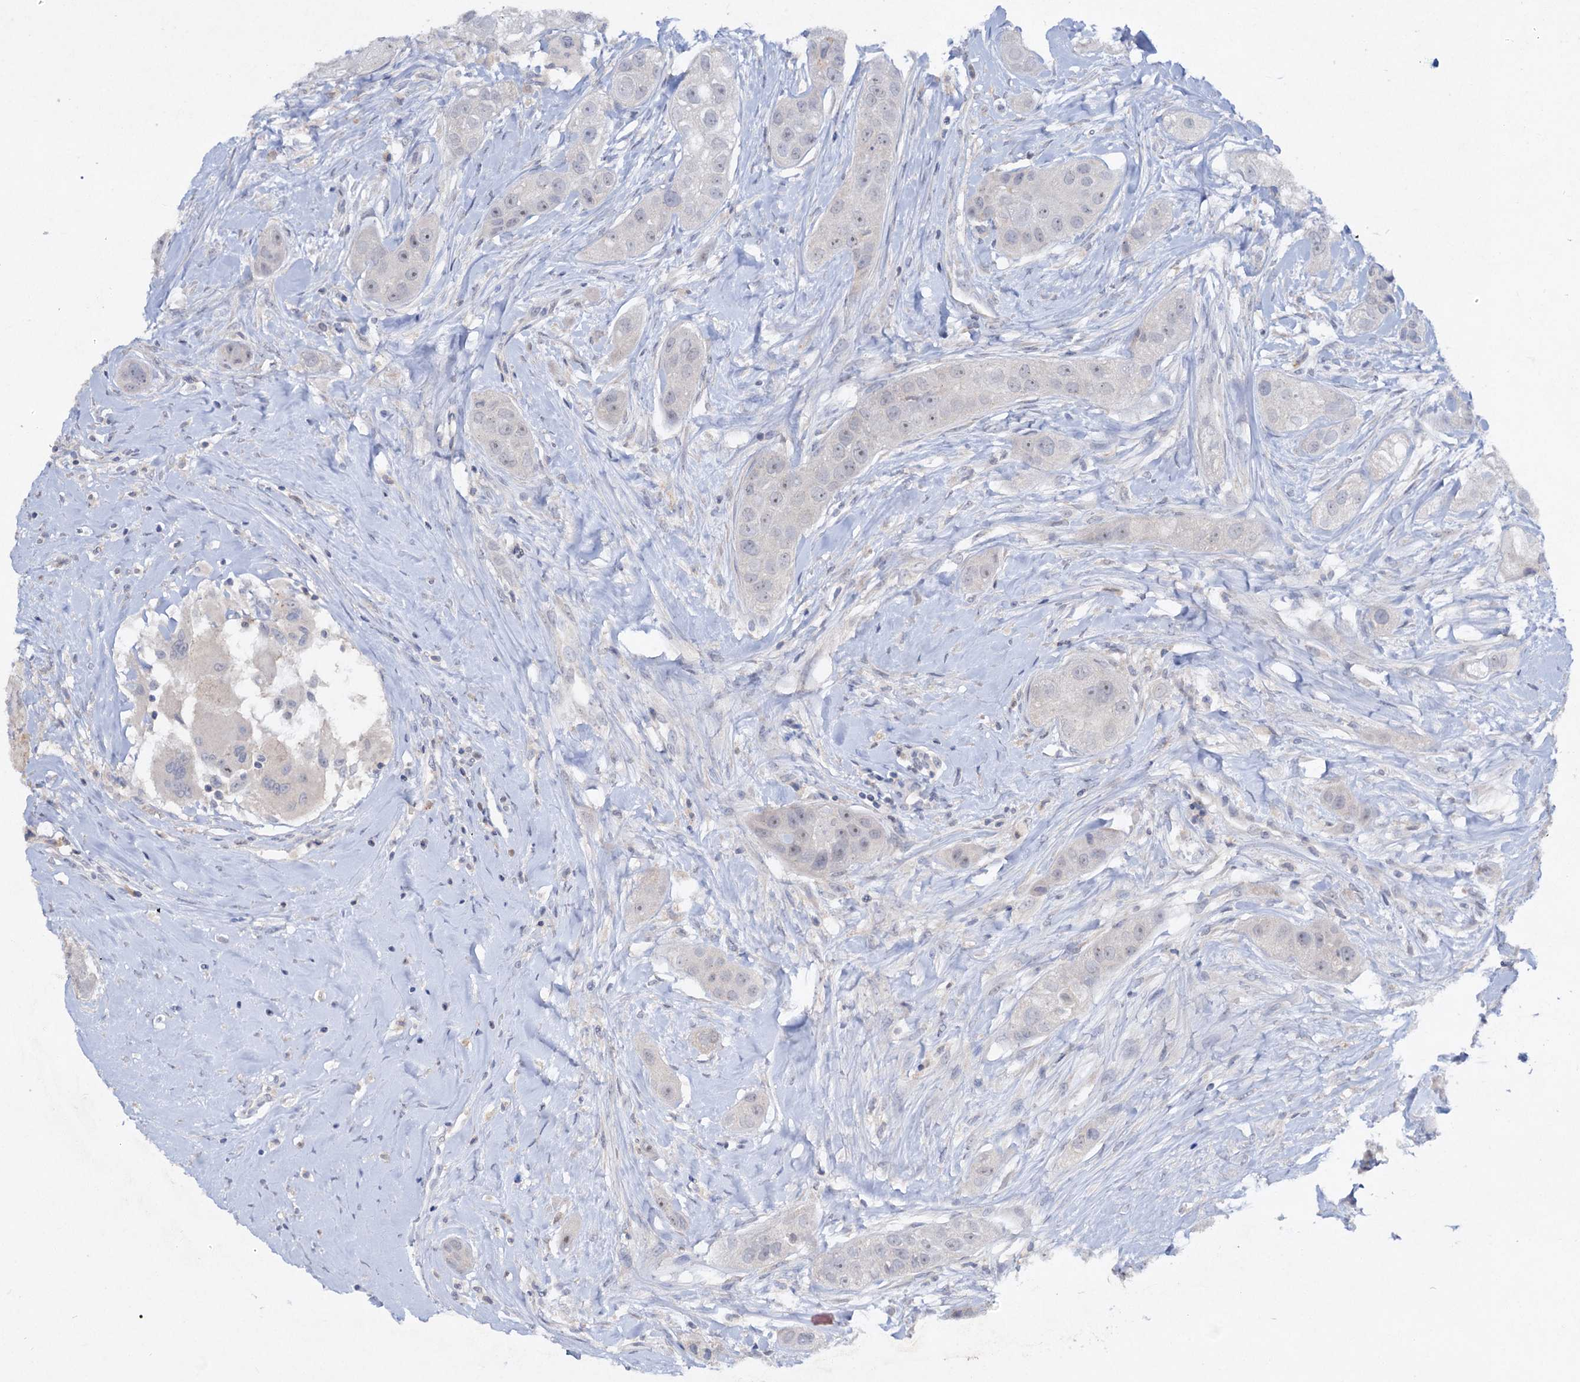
{"staining": {"intensity": "negative", "quantity": "none", "location": "none"}, "tissue": "head and neck cancer", "cell_type": "Tumor cells", "image_type": "cancer", "snomed": [{"axis": "morphology", "description": "Normal tissue, NOS"}, {"axis": "morphology", "description": "Squamous cell carcinoma, NOS"}, {"axis": "topography", "description": "Skeletal muscle"}, {"axis": "topography", "description": "Head-Neck"}], "caption": "This is a histopathology image of IHC staining of head and neck squamous cell carcinoma, which shows no positivity in tumor cells.", "gene": "ATP4A", "patient": {"sex": "male", "age": 51}}